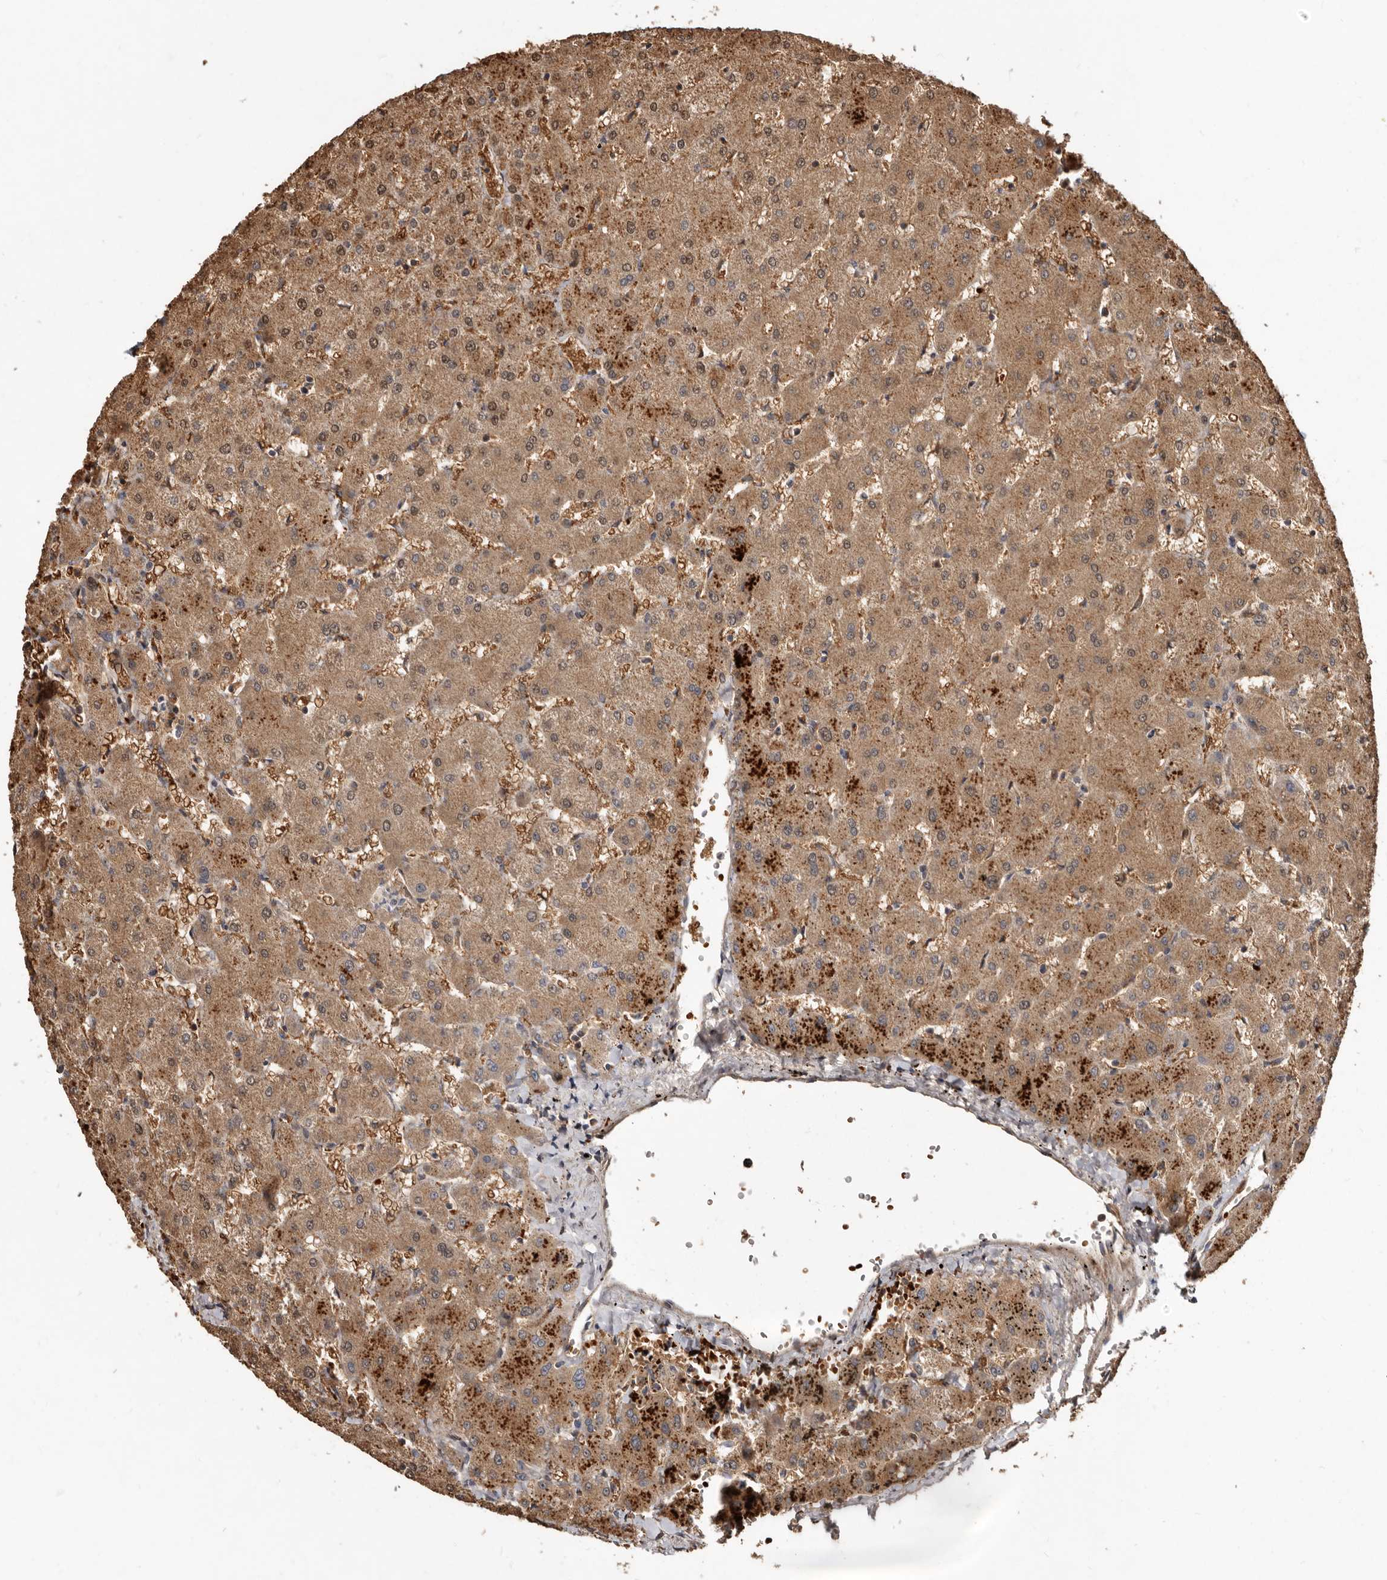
{"staining": {"intensity": "weak", "quantity": "25%-75%", "location": "cytoplasmic/membranous"}, "tissue": "liver", "cell_type": "Cholangiocytes", "image_type": "normal", "snomed": [{"axis": "morphology", "description": "Normal tissue, NOS"}, {"axis": "topography", "description": "Liver"}], "caption": "Liver stained with immunohistochemistry (IHC) exhibits weak cytoplasmic/membranous positivity in approximately 25%-75% of cholangiocytes. (DAB (3,3'-diaminobenzidine) IHC with brightfield microscopy, high magnification).", "gene": "GOT1L1", "patient": {"sex": "female", "age": 63}}